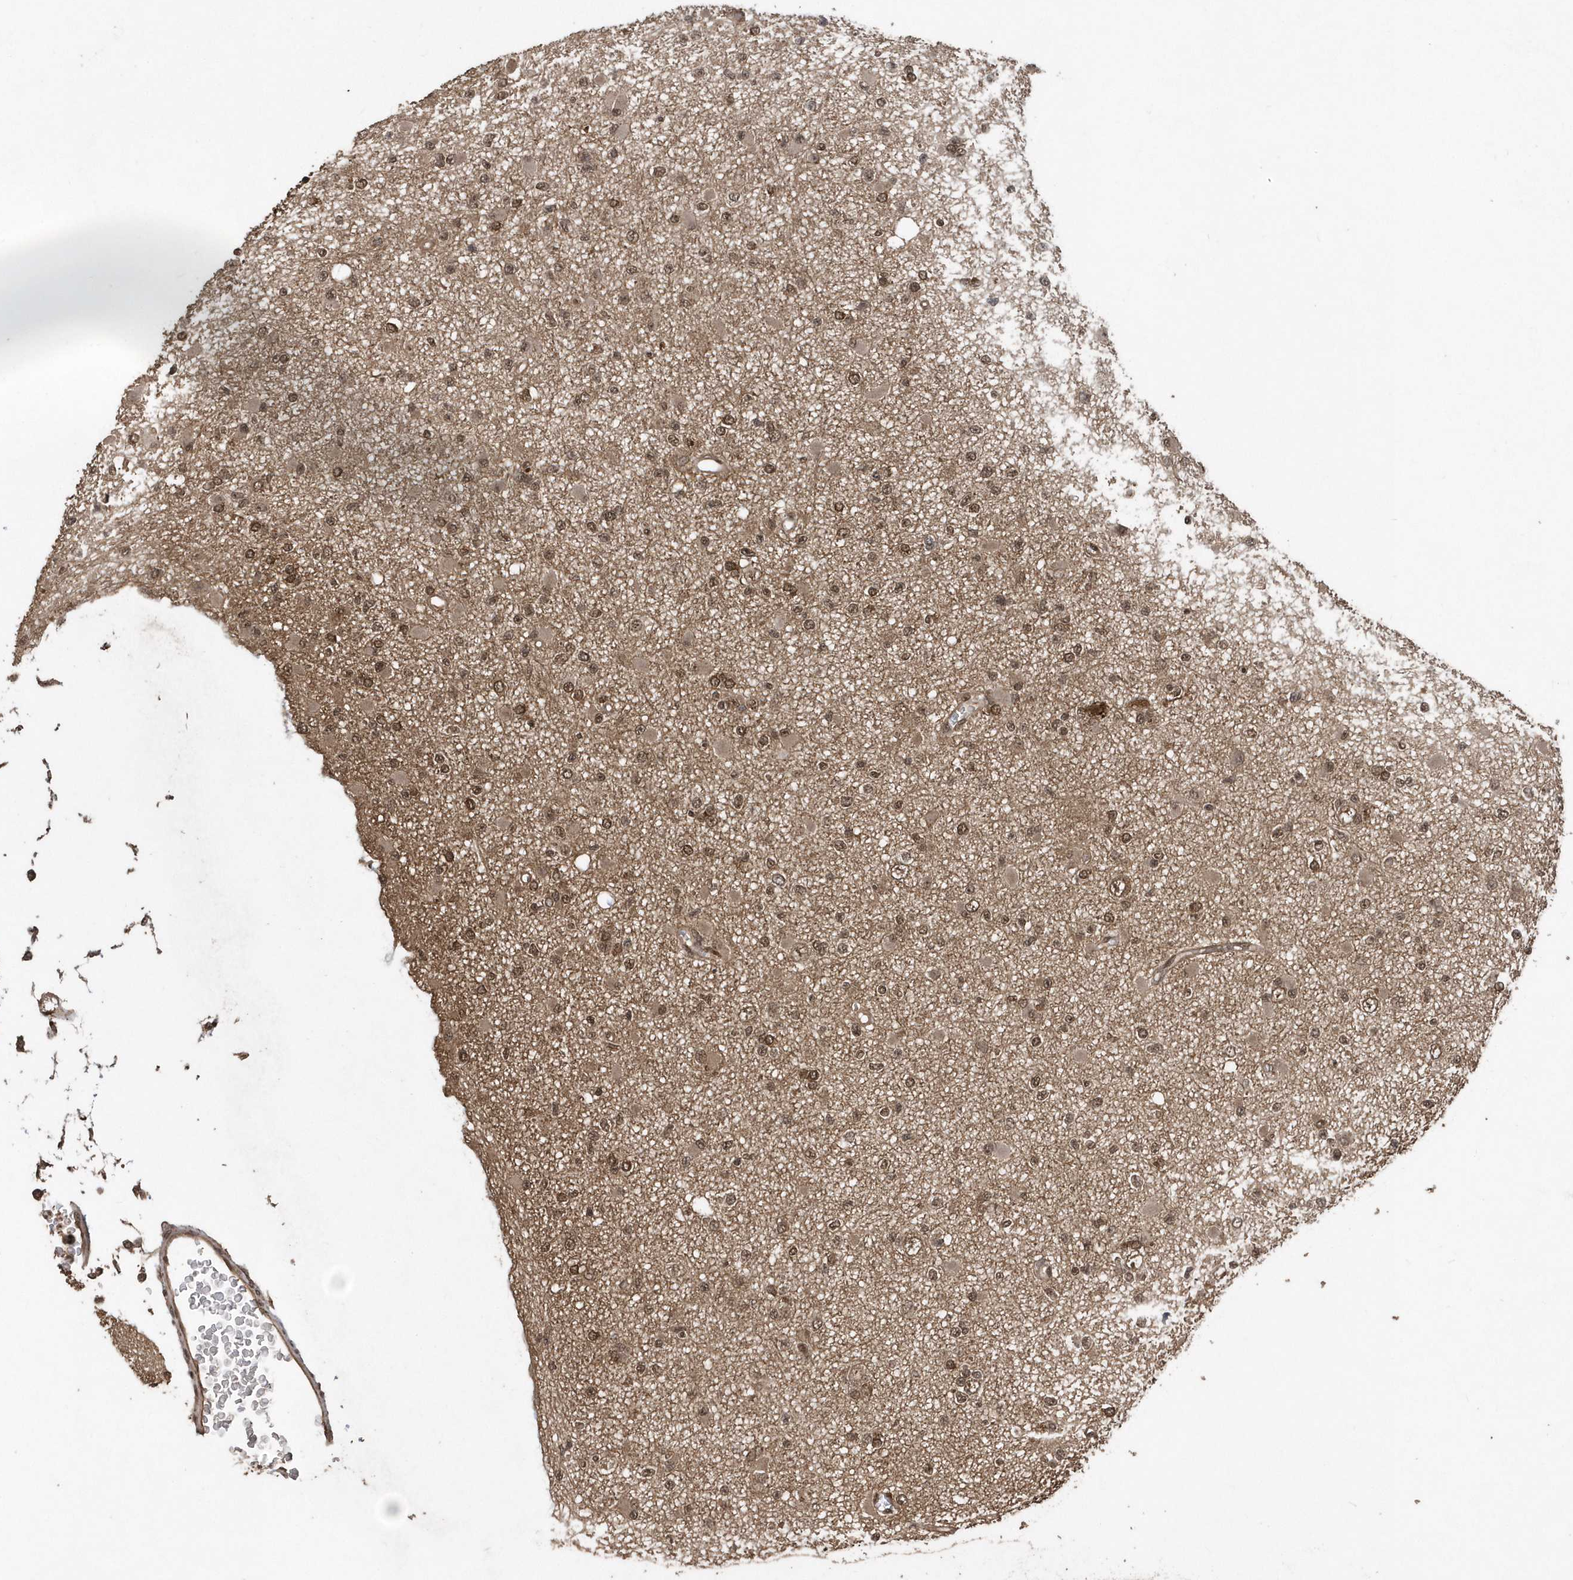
{"staining": {"intensity": "moderate", "quantity": ">75%", "location": "nuclear"}, "tissue": "glioma", "cell_type": "Tumor cells", "image_type": "cancer", "snomed": [{"axis": "morphology", "description": "Glioma, malignant, Low grade"}, {"axis": "topography", "description": "Brain"}], "caption": "This is an image of immunohistochemistry (IHC) staining of glioma, which shows moderate staining in the nuclear of tumor cells.", "gene": "INTS12", "patient": {"sex": "female", "age": 22}}